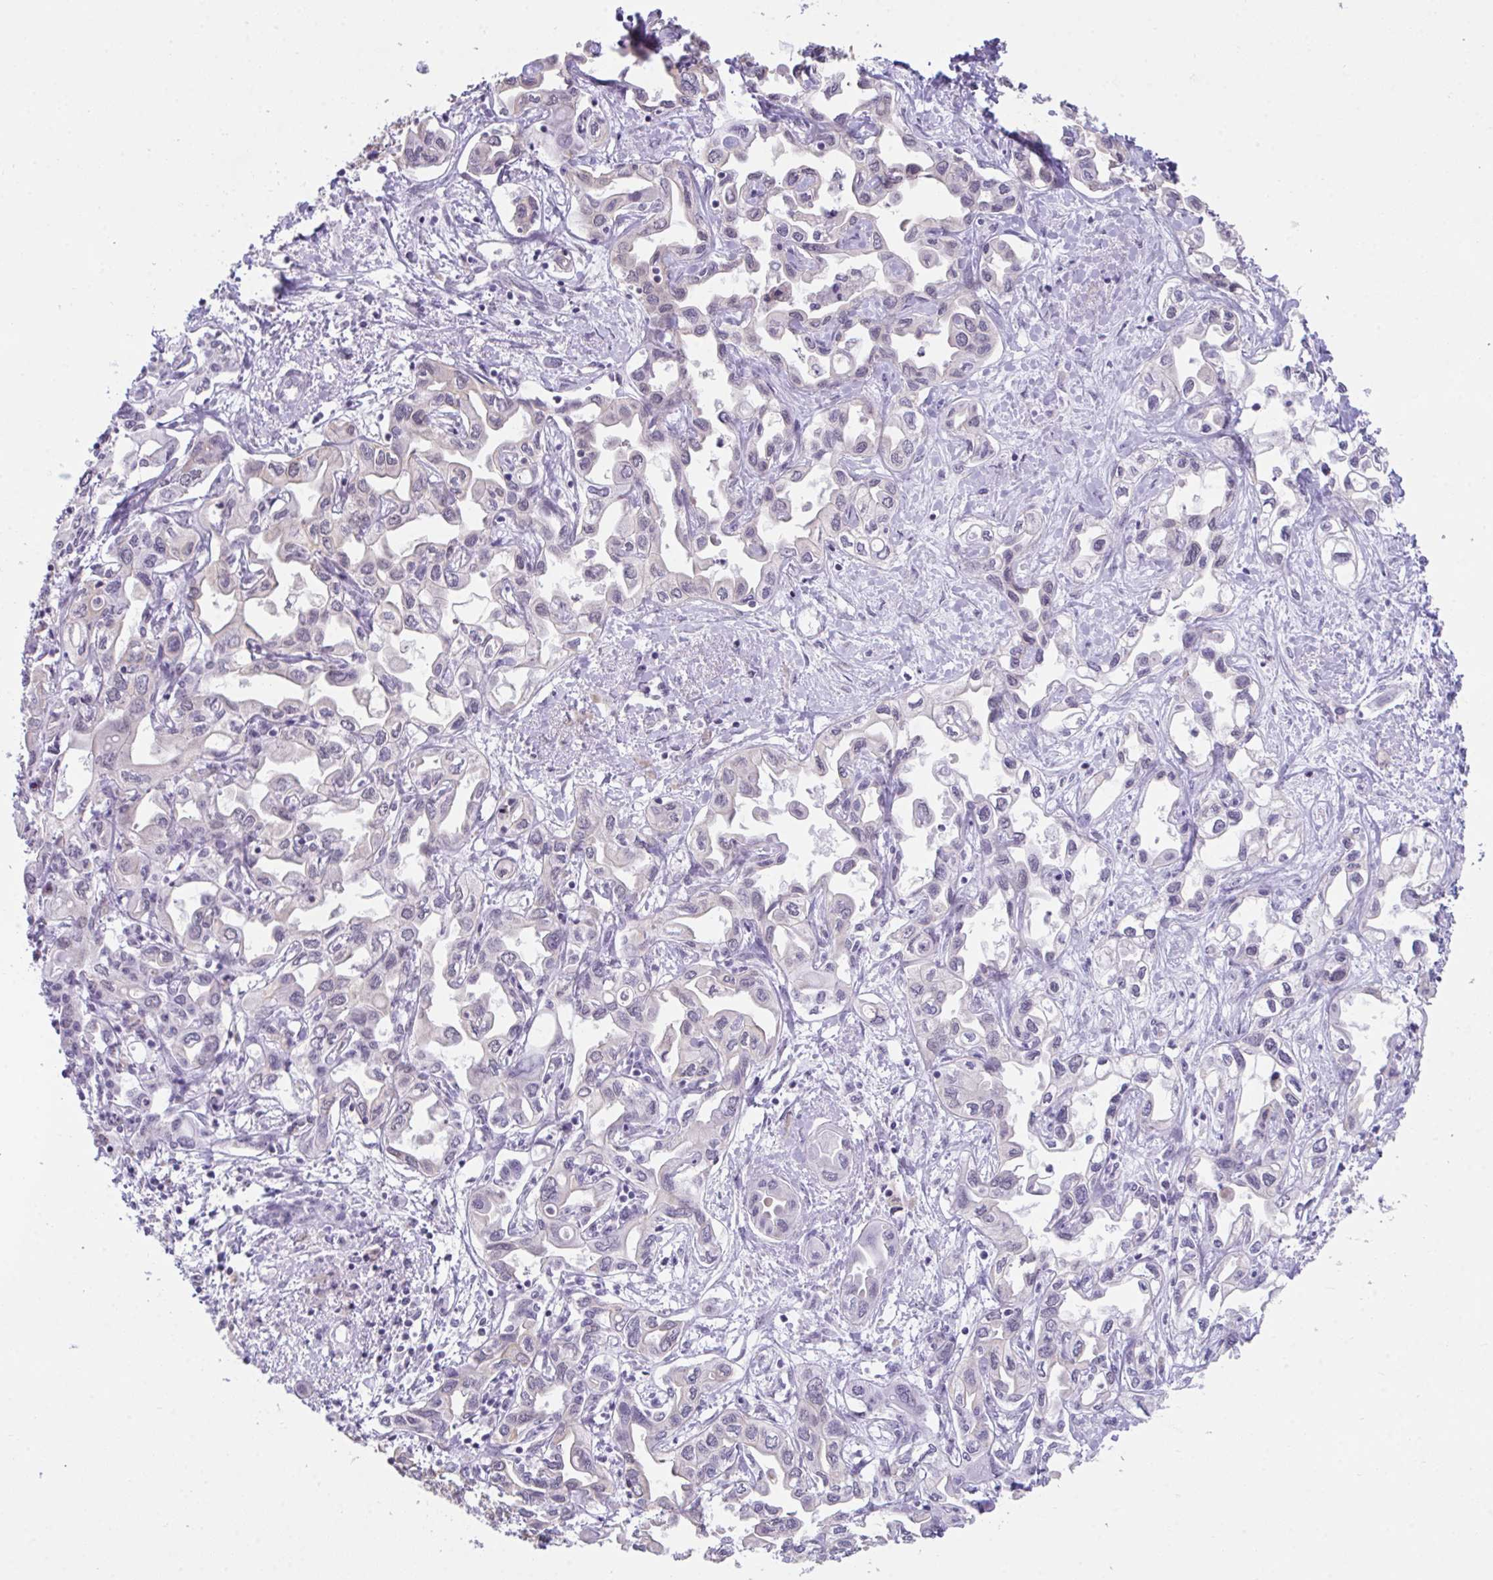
{"staining": {"intensity": "negative", "quantity": "none", "location": "none"}, "tissue": "liver cancer", "cell_type": "Tumor cells", "image_type": "cancer", "snomed": [{"axis": "morphology", "description": "Cholangiocarcinoma"}, {"axis": "topography", "description": "Liver"}], "caption": "Immunohistochemistry image of neoplastic tissue: human liver cholangiocarcinoma stained with DAB displays no significant protein positivity in tumor cells.", "gene": "ATP6V0D2", "patient": {"sex": "female", "age": 64}}